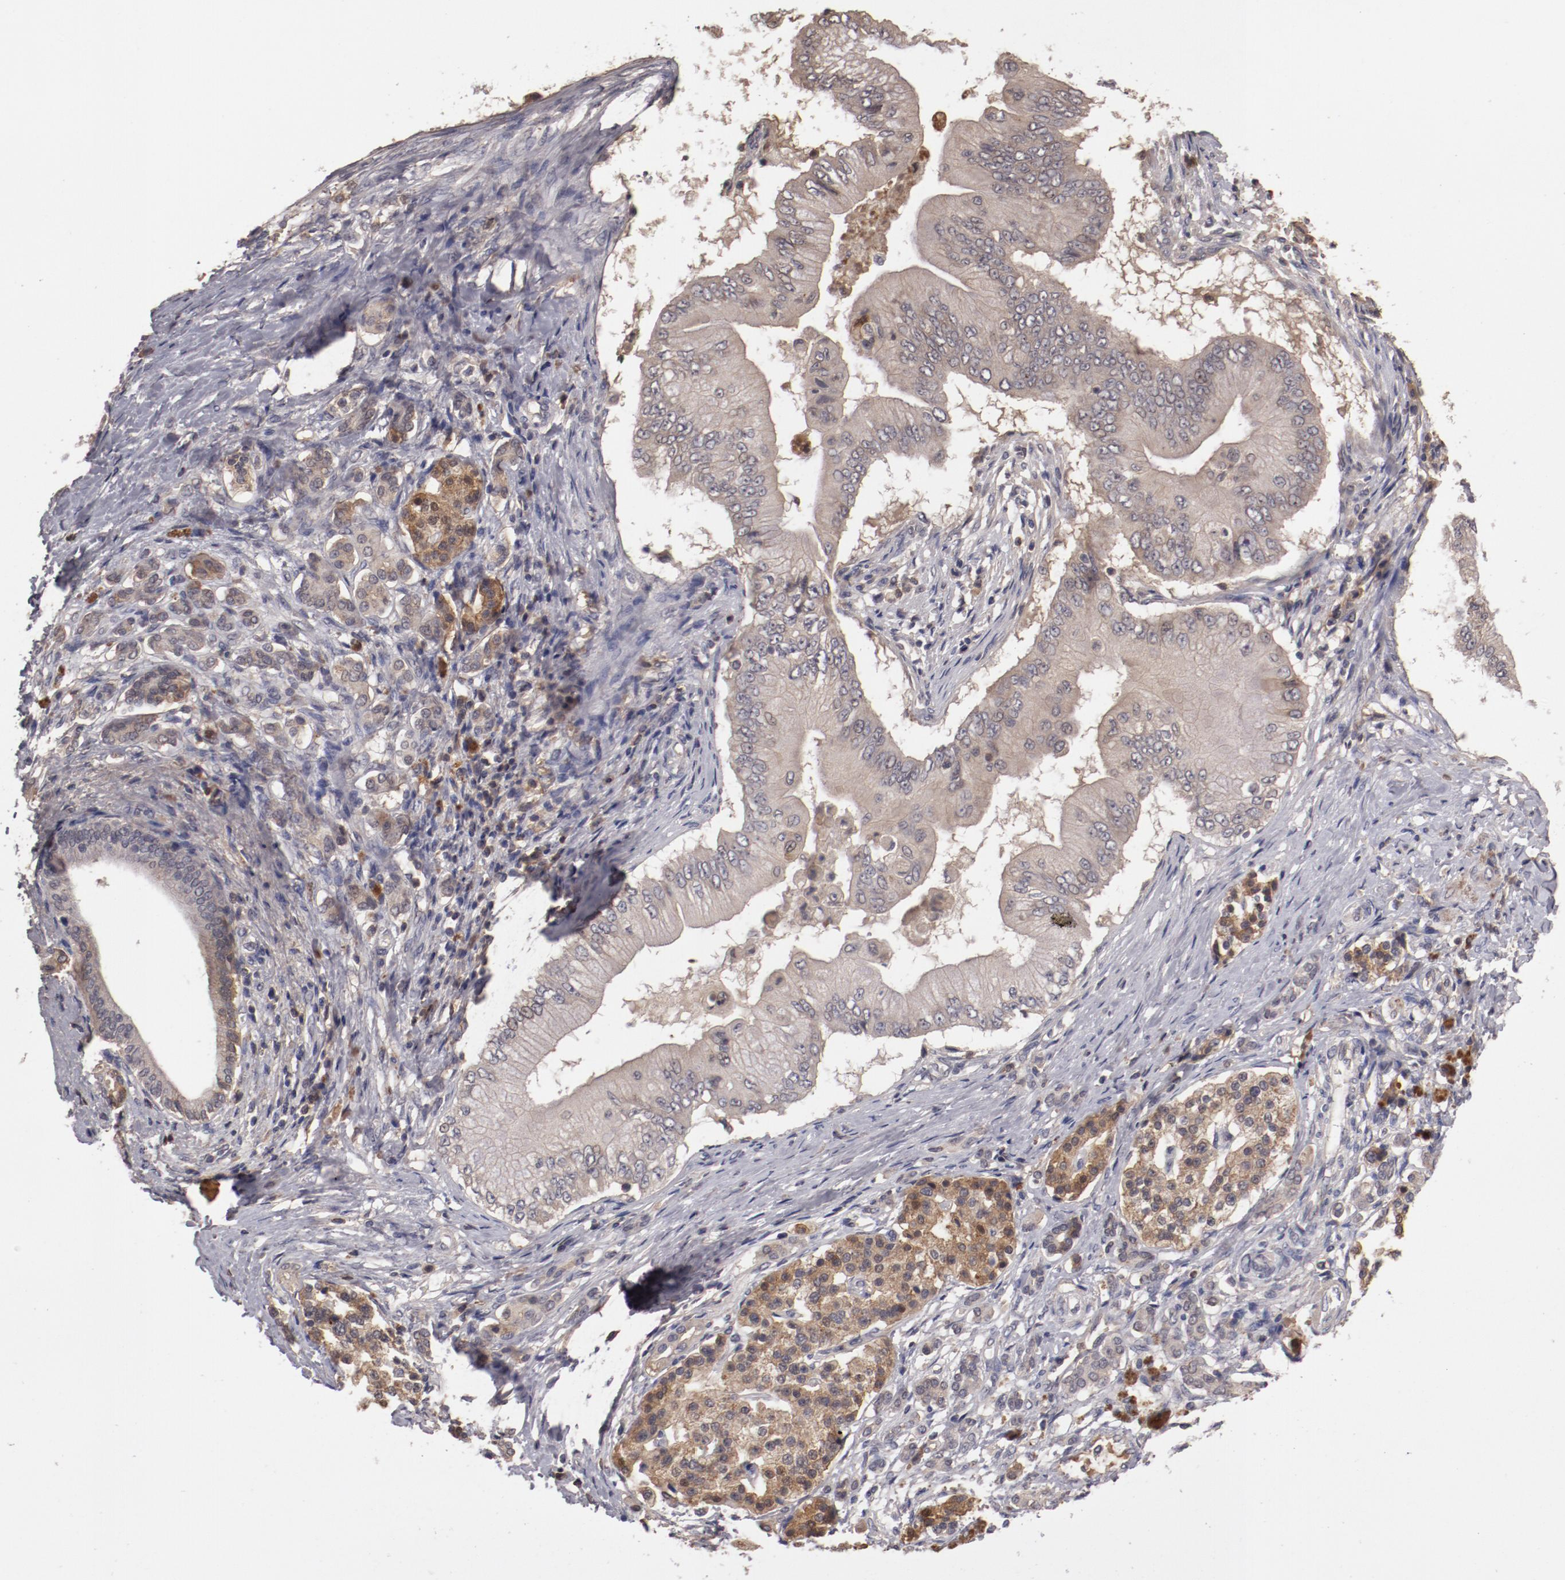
{"staining": {"intensity": "moderate", "quantity": "25%-75%", "location": "cytoplasmic/membranous"}, "tissue": "pancreatic cancer", "cell_type": "Tumor cells", "image_type": "cancer", "snomed": [{"axis": "morphology", "description": "Adenocarcinoma, NOS"}, {"axis": "topography", "description": "Pancreas"}], "caption": "The histopathology image reveals staining of adenocarcinoma (pancreatic), revealing moderate cytoplasmic/membranous protein positivity (brown color) within tumor cells.", "gene": "CP", "patient": {"sex": "male", "age": 62}}